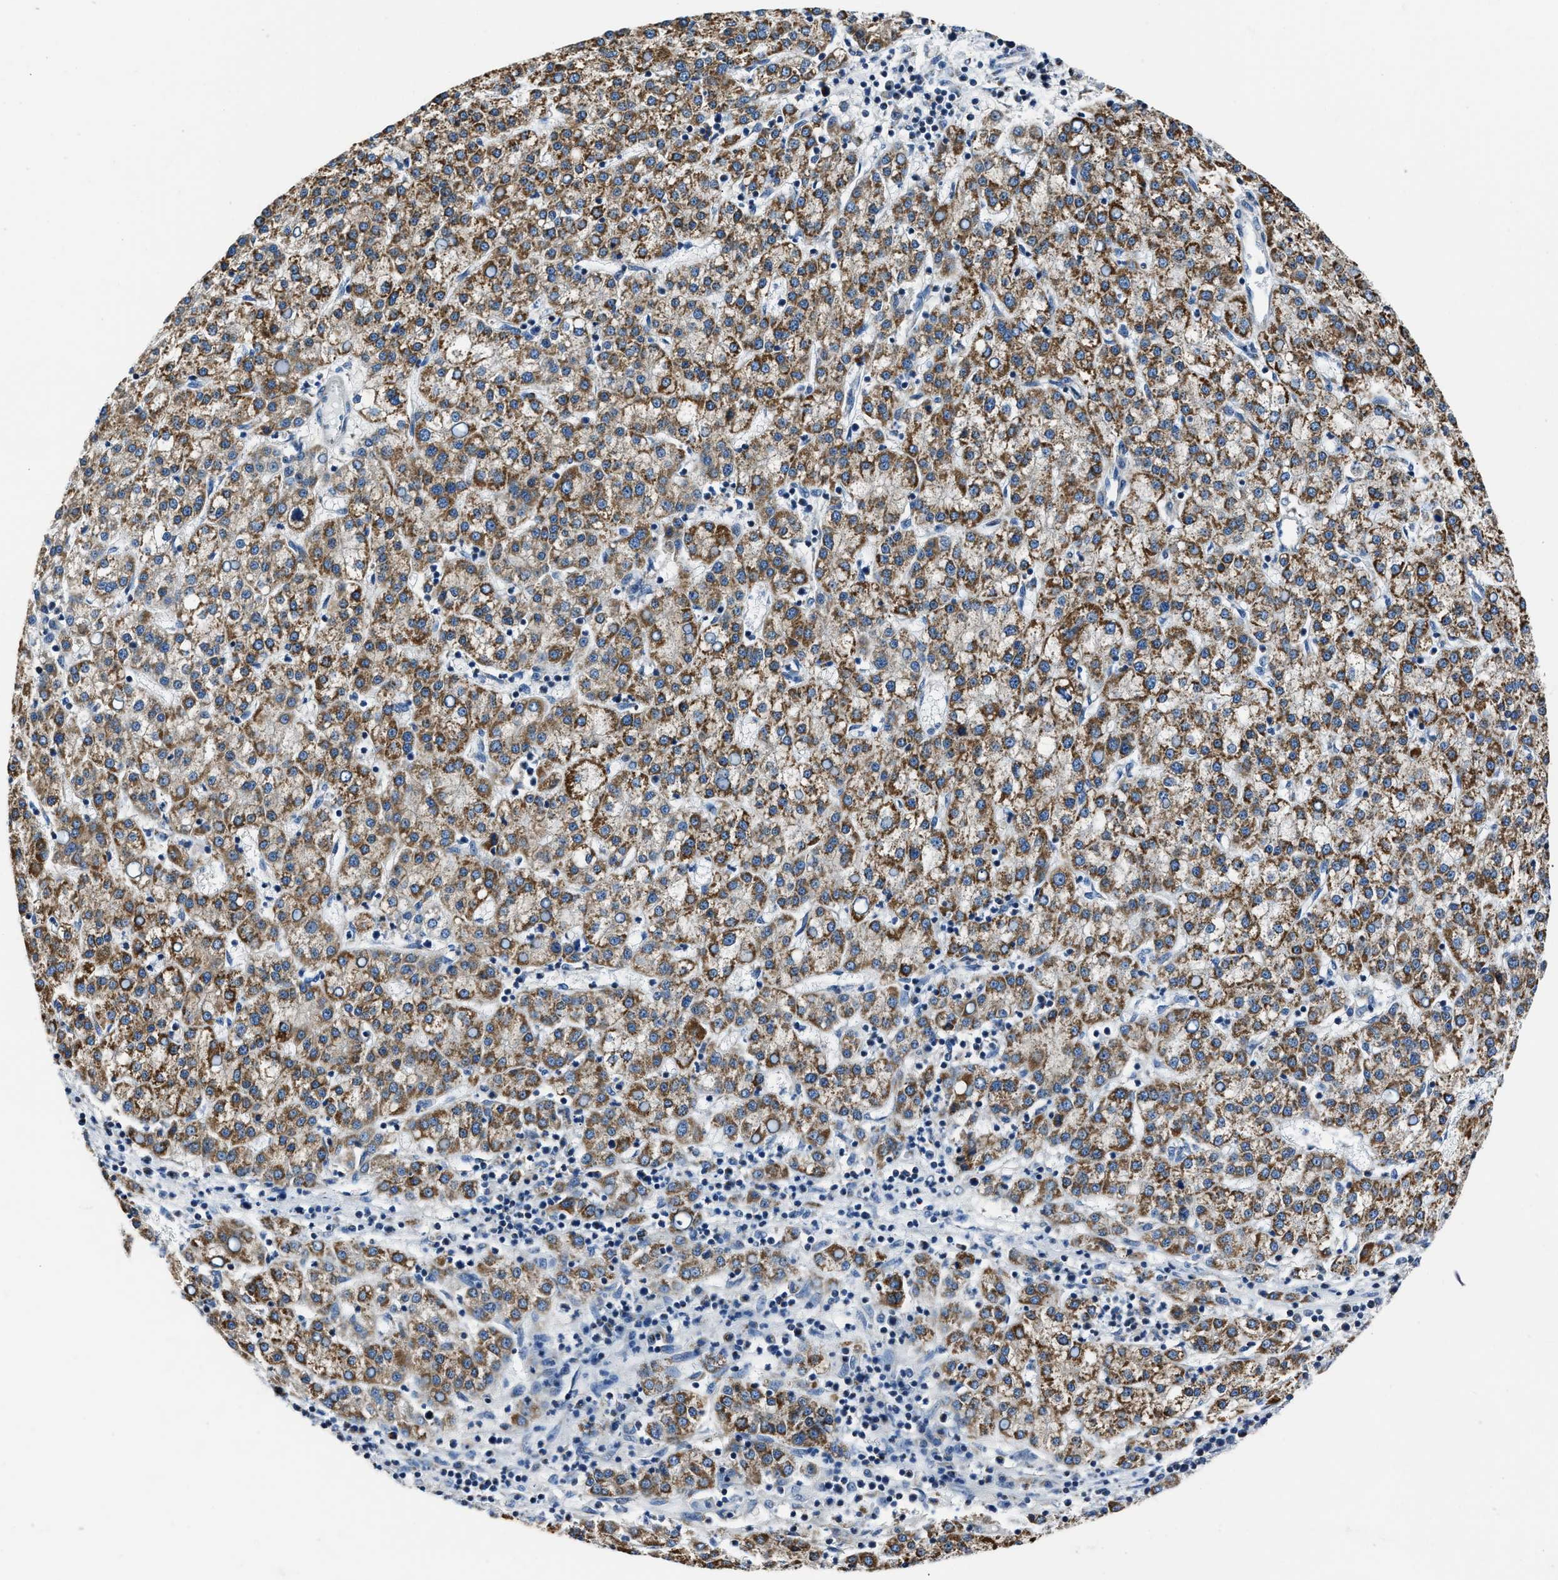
{"staining": {"intensity": "moderate", "quantity": ">75%", "location": "cytoplasmic/membranous"}, "tissue": "liver cancer", "cell_type": "Tumor cells", "image_type": "cancer", "snomed": [{"axis": "morphology", "description": "Carcinoma, Hepatocellular, NOS"}, {"axis": "topography", "description": "Liver"}], "caption": "Protein staining reveals moderate cytoplasmic/membranous expression in about >75% of tumor cells in hepatocellular carcinoma (liver).", "gene": "NSUN5", "patient": {"sex": "female", "age": 58}}